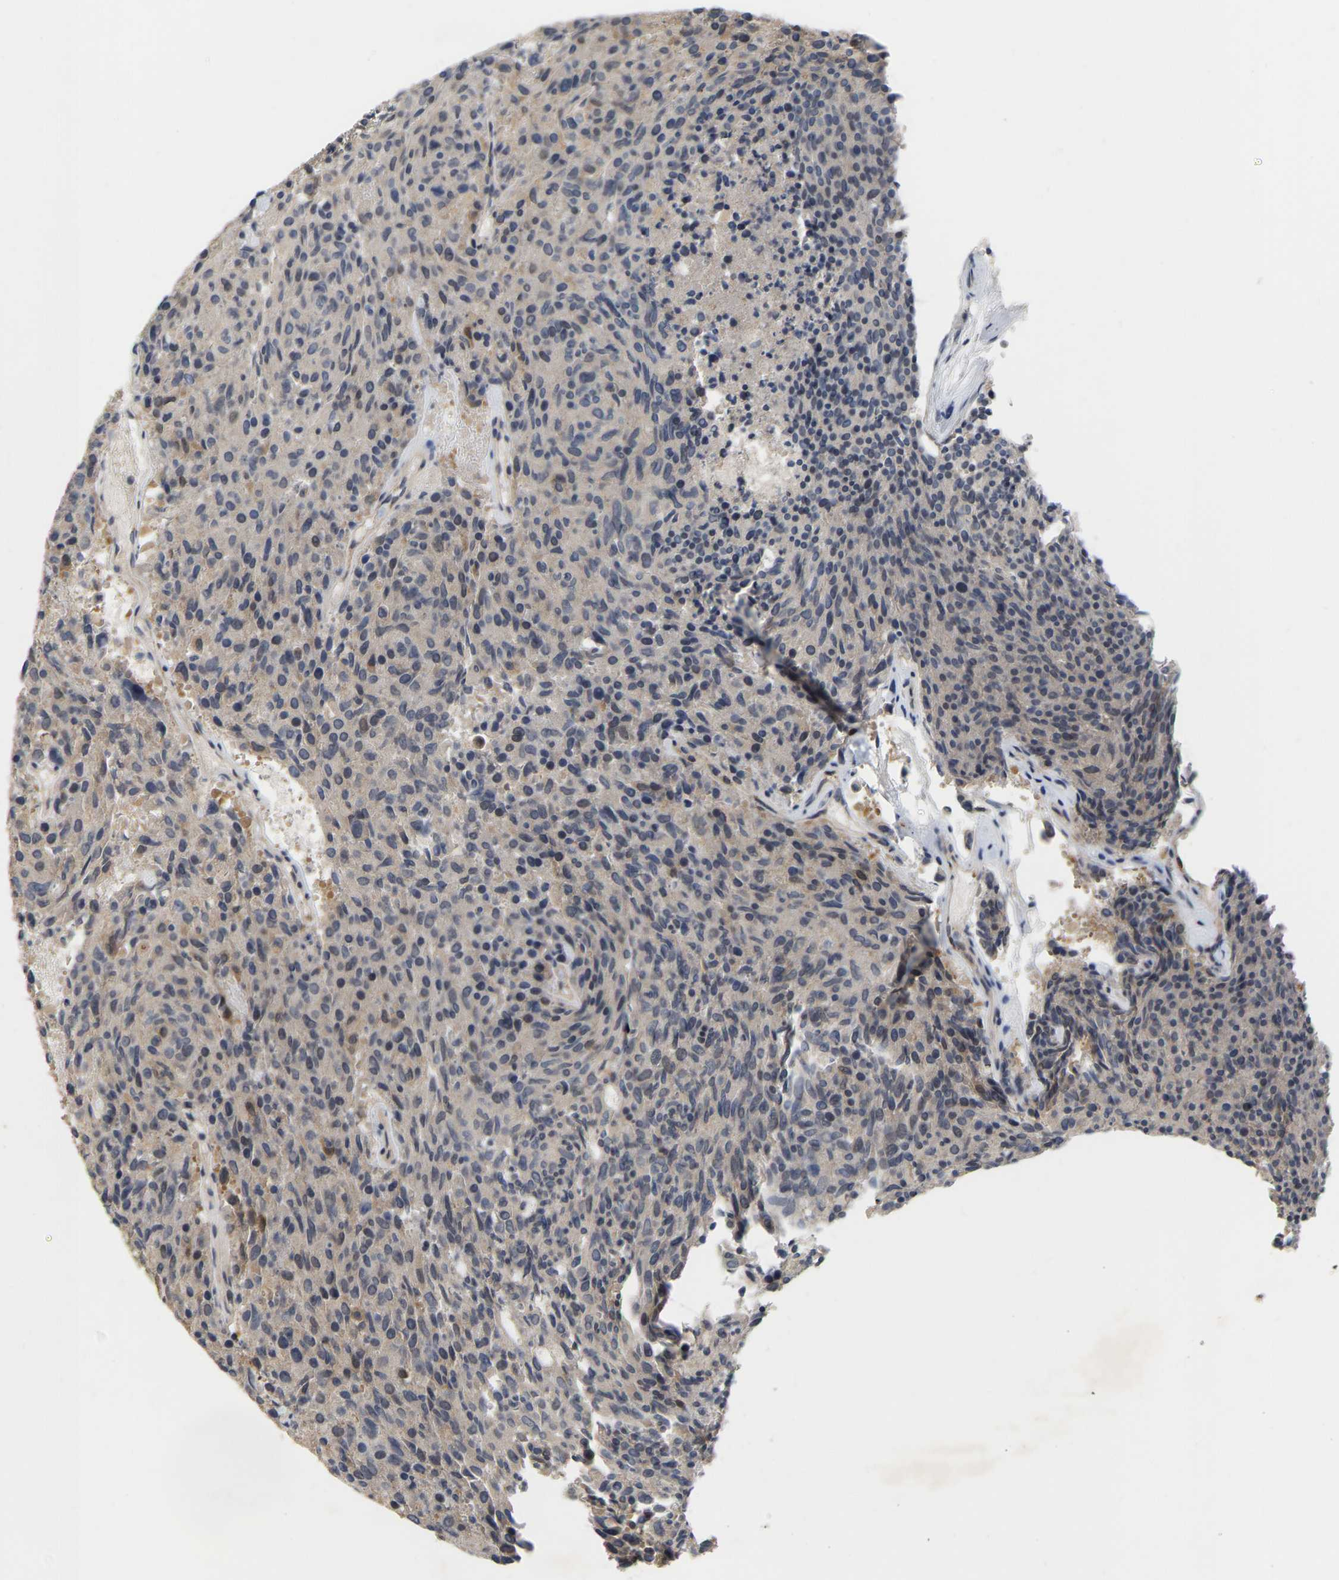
{"staining": {"intensity": "moderate", "quantity": "<25%", "location": "cytoplasmic/membranous"}, "tissue": "carcinoid", "cell_type": "Tumor cells", "image_type": "cancer", "snomed": [{"axis": "morphology", "description": "Carcinoid, malignant, NOS"}, {"axis": "topography", "description": "Pancreas"}], "caption": "Brown immunohistochemical staining in malignant carcinoid exhibits moderate cytoplasmic/membranous staining in about <25% of tumor cells.", "gene": "SSH1", "patient": {"sex": "female", "age": 54}}